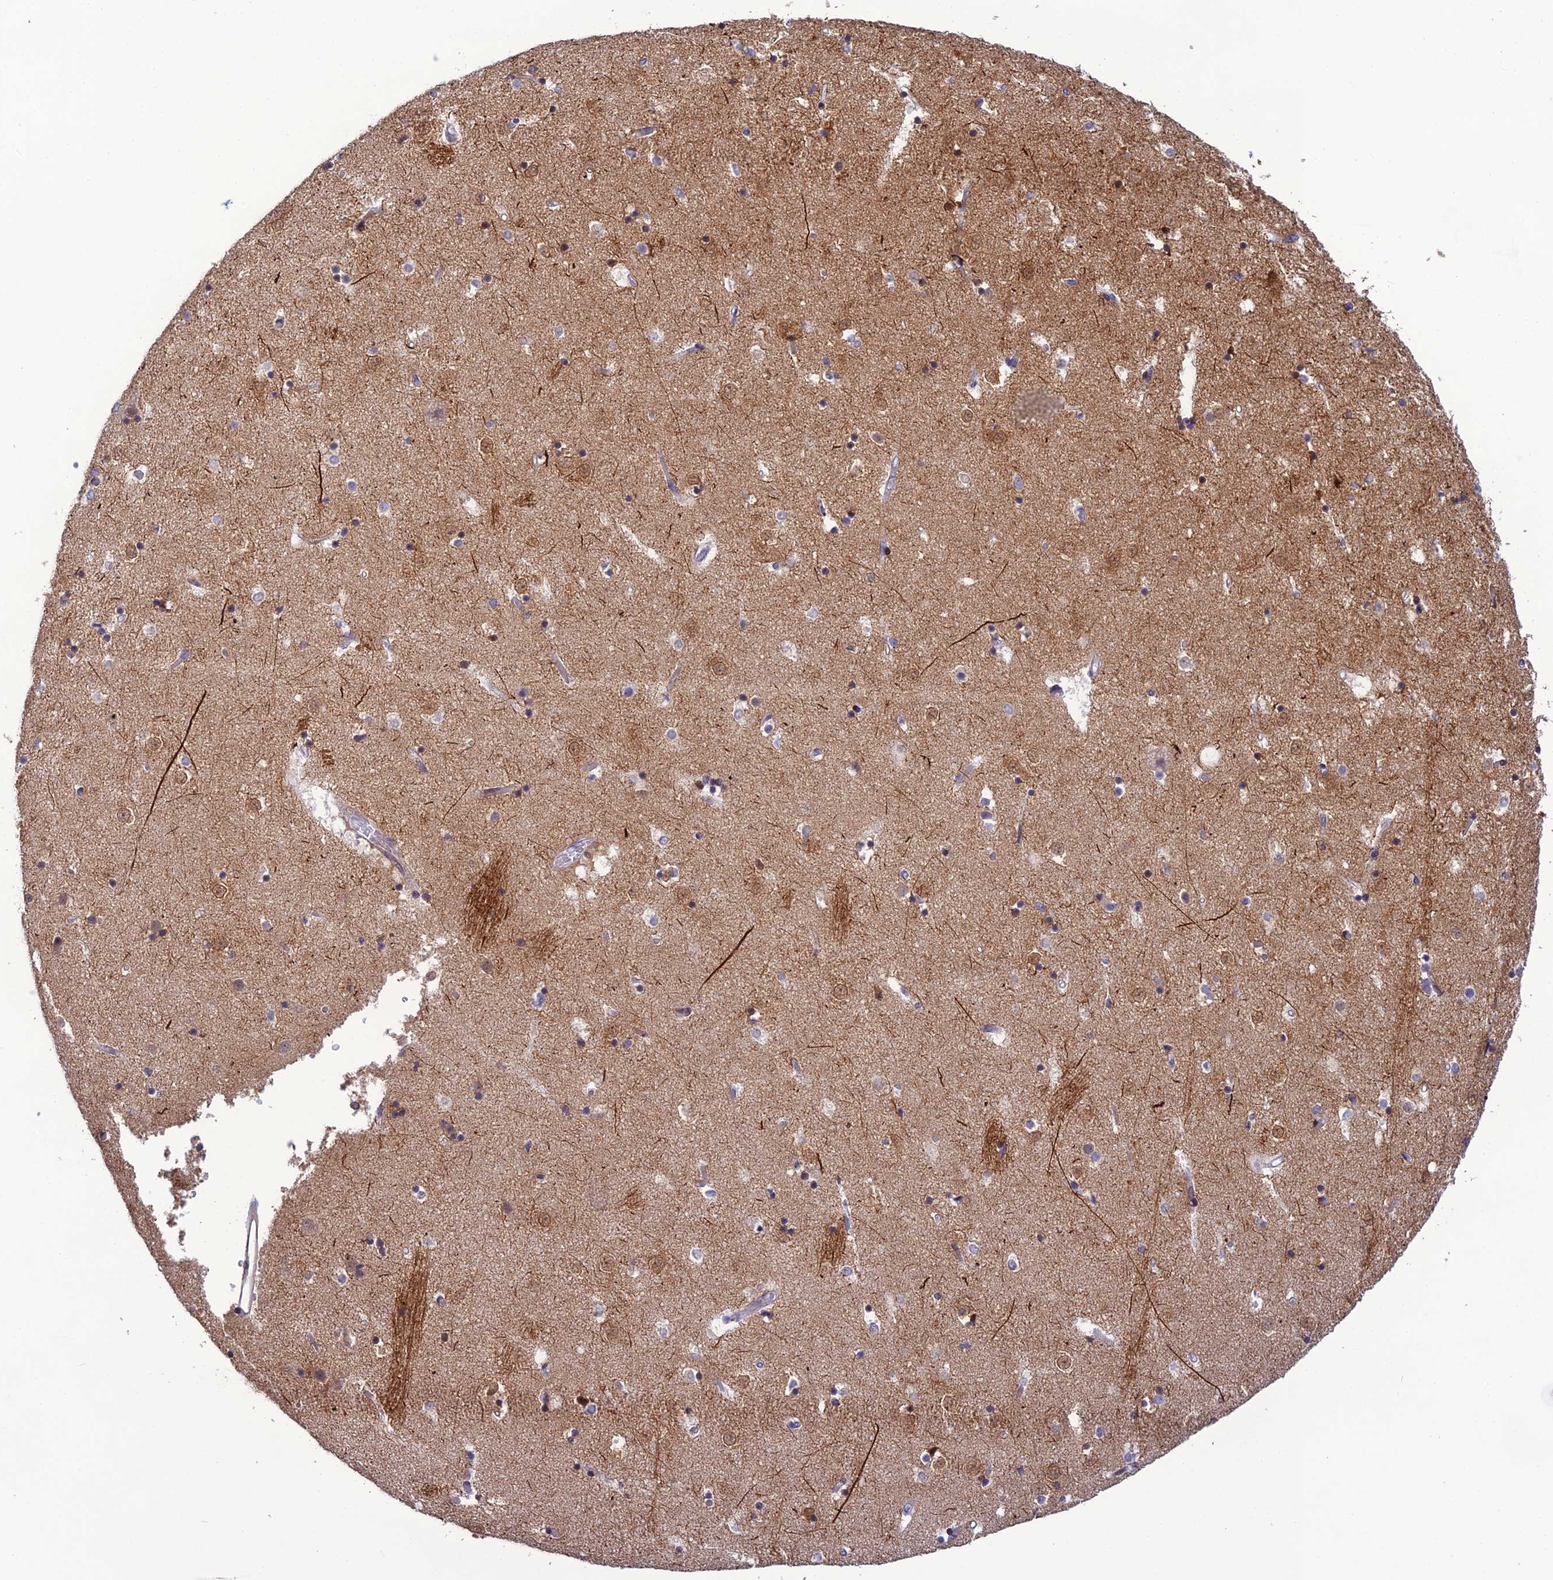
{"staining": {"intensity": "negative", "quantity": "none", "location": "none"}, "tissue": "caudate", "cell_type": "Glial cells", "image_type": "normal", "snomed": [{"axis": "morphology", "description": "Normal tissue, NOS"}, {"axis": "topography", "description": "Lateral ventricle wall"}], "caption": "Immunohistochemical staining of unremarkable human caudate displays no significant positivity in glial cells.", "gene": "TMEM134", "patient": {"sex": "female", "age": 52}}